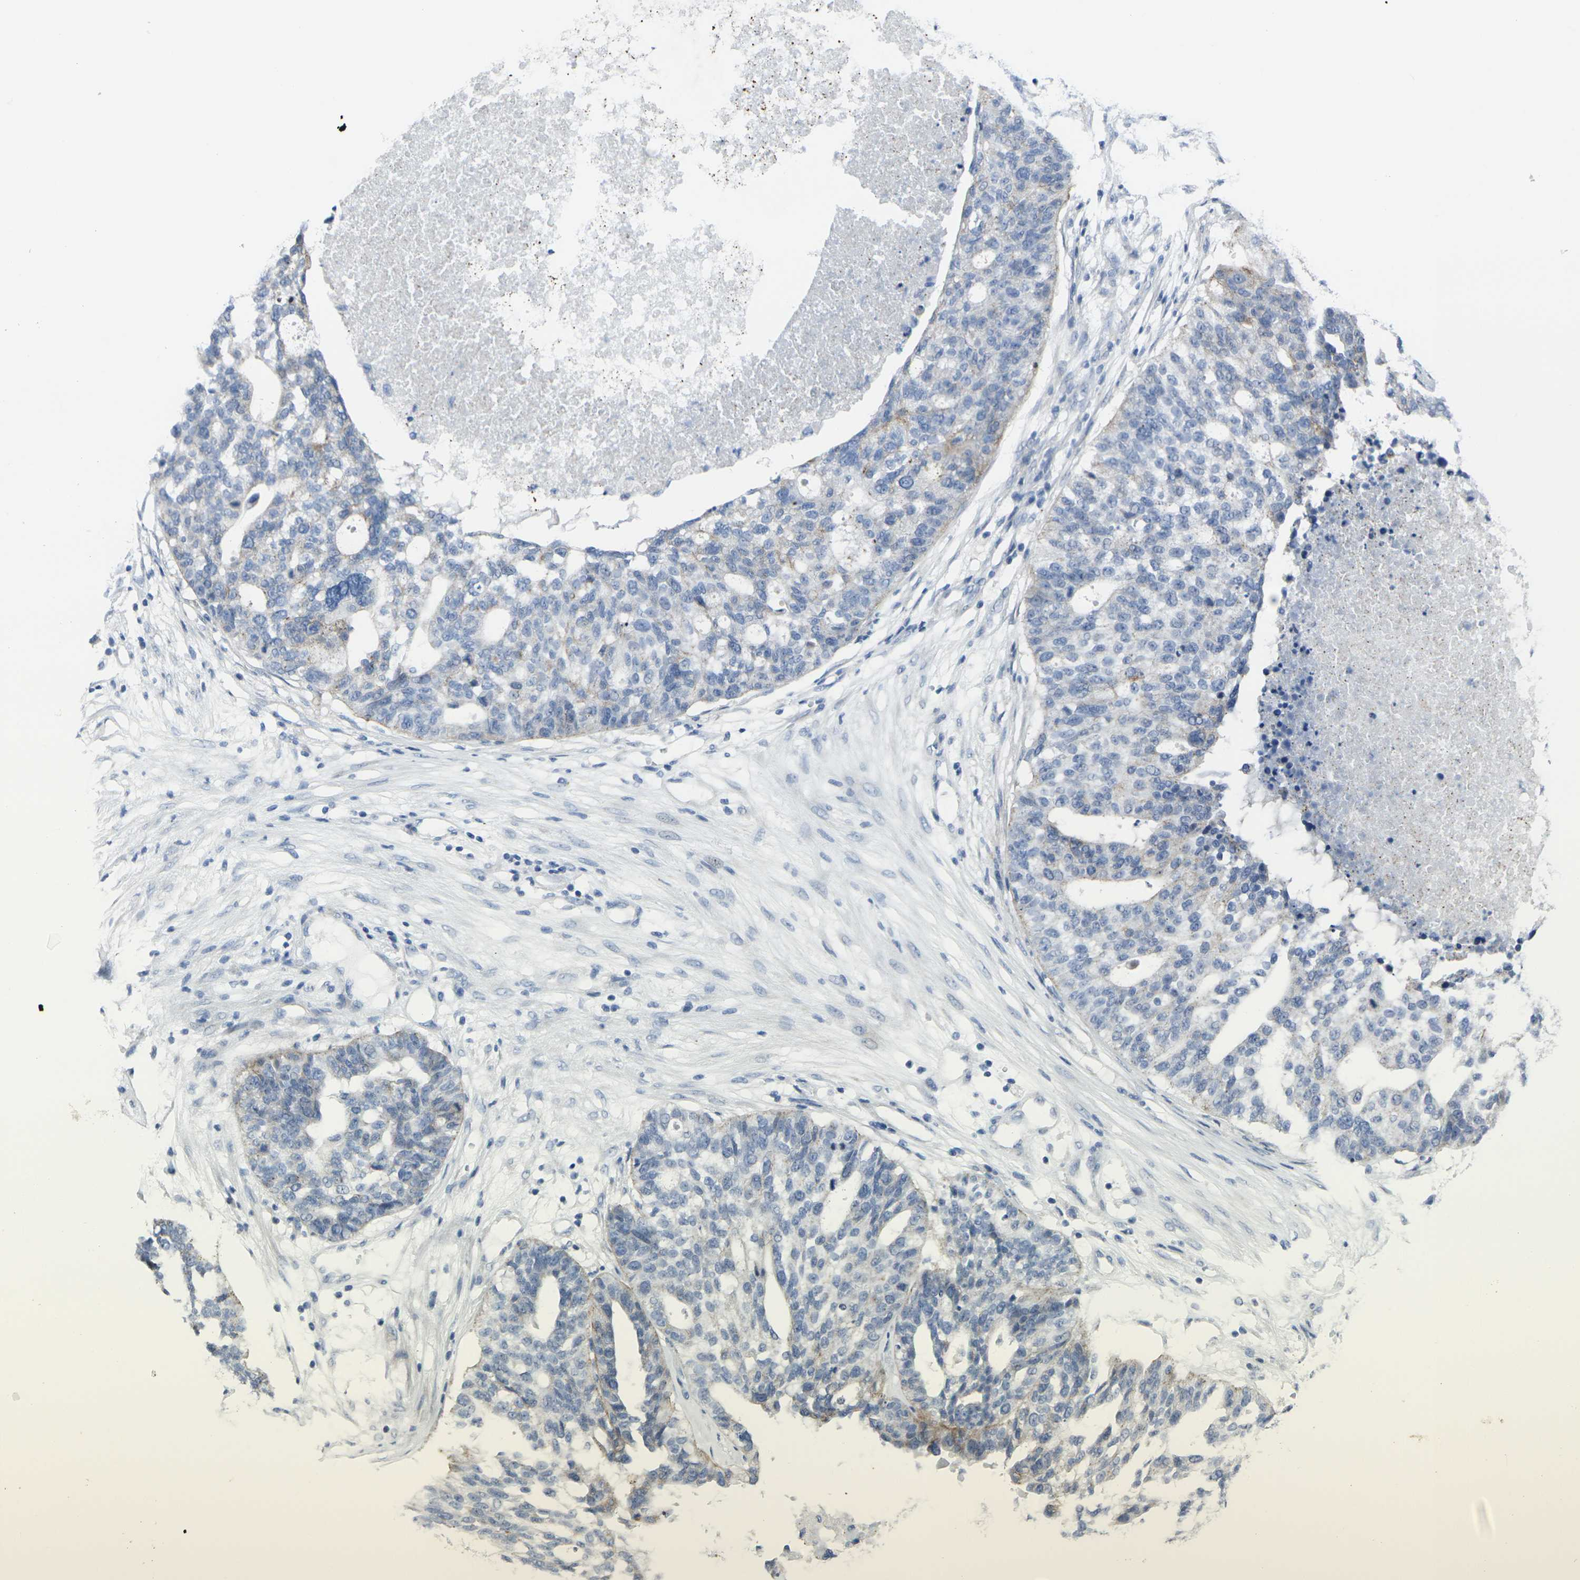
{"staining": {"intensity": "weak", "quantity": "25%-75%", "location": "cytoplasmic/membranous"}, "tissue": "ovarian cancer", "cell_type": "Tumor cells", "image_type": "cancer", "snomed": [{"axis": "morphology", "description": "Cystadenocarcinoma, serous, NOS"}, {"axis": "topography", "description": "Ovary"}], "caption": "A brown stain shows weak cytoplasmic/membranous staining of a protein in human serous cystadenocarcinoma (ovarian) tumor cells. Nuclei are stained in blue.", "gene": "ANKRD46", "patient": {"sex": "female", "age": 59}}